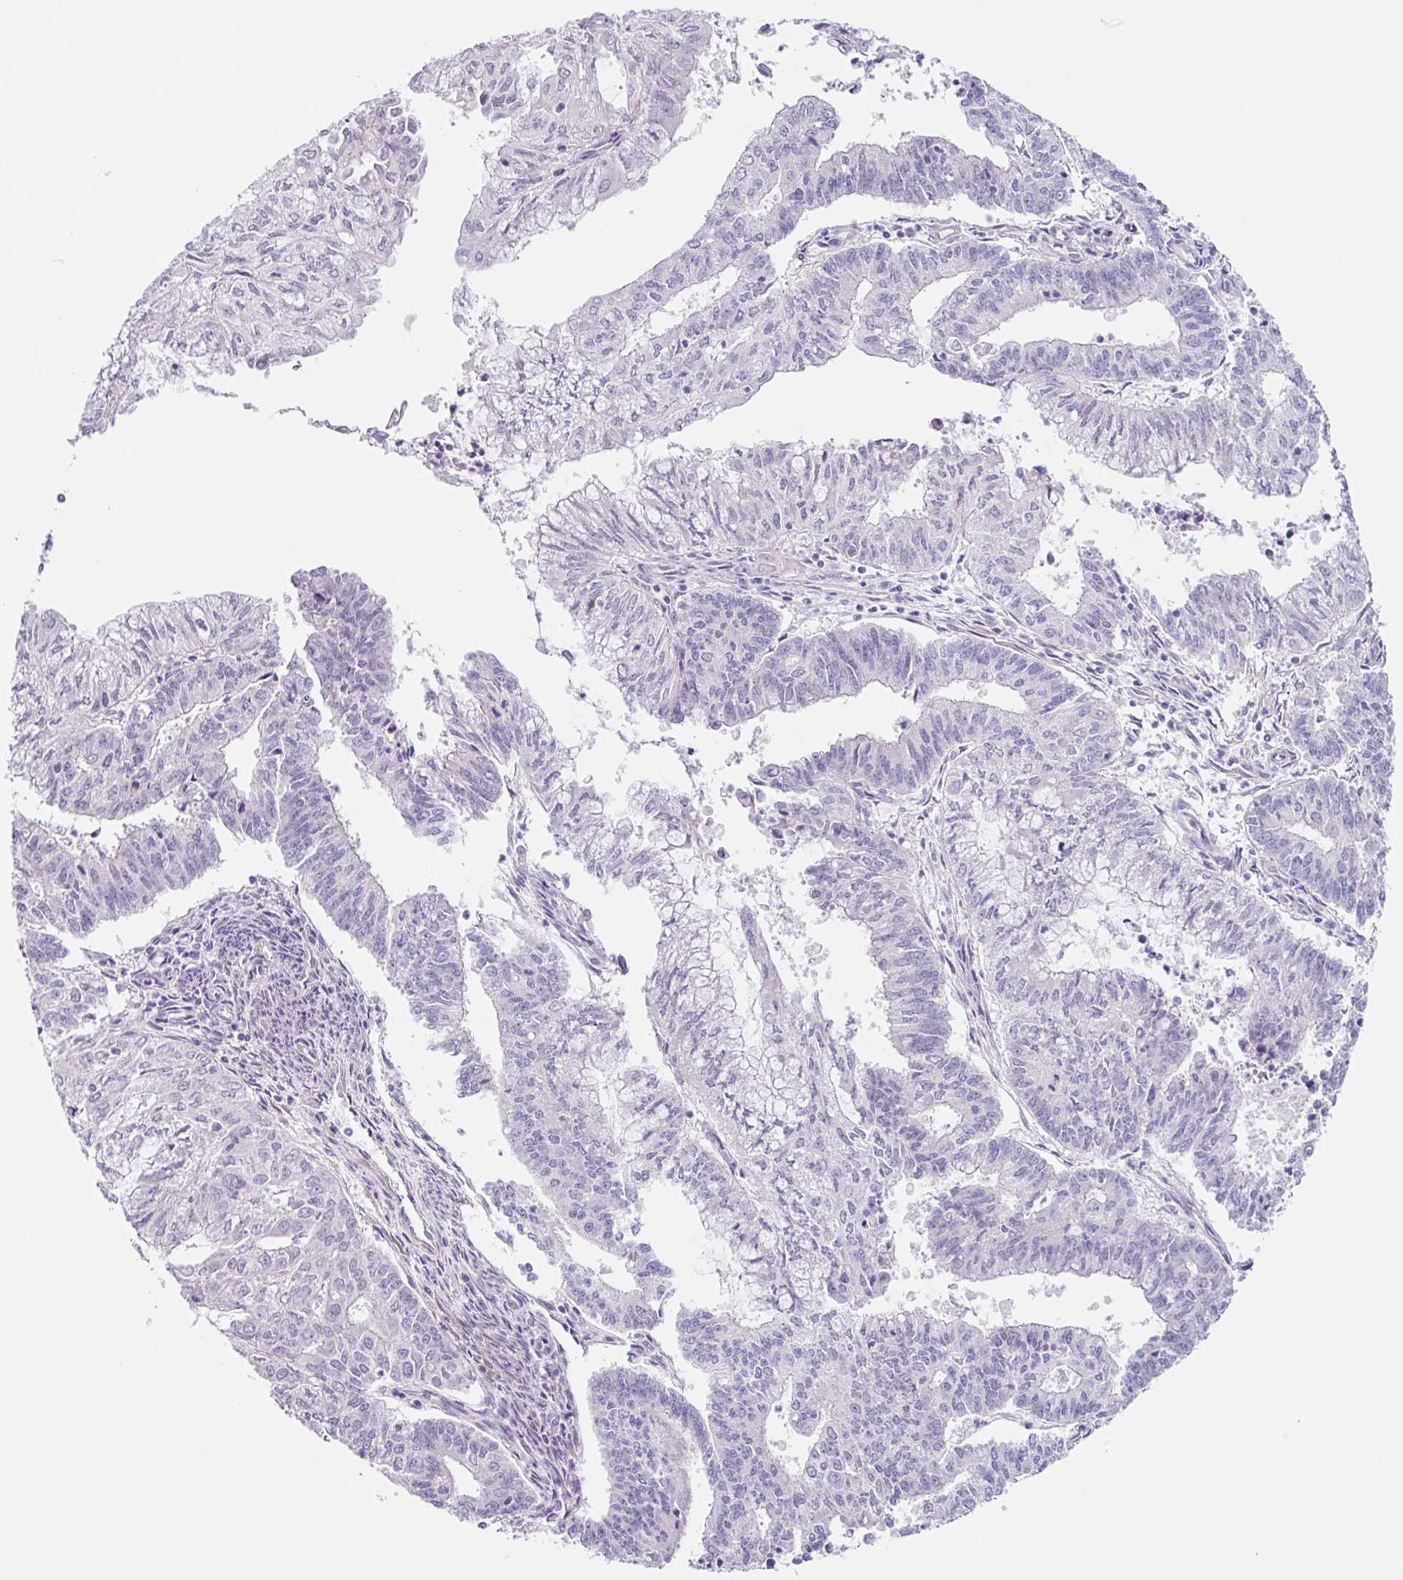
{"staining": {"intensity": "negative", "quantity": "none", "location": "none"}, "tissue": "endometrial cancer", "cell_type": "Tumor cells", "image_type": "cancer", "snomed": [{"axis": "morphology", "description": "Adenocarcinoma, NOS"}, {"axis": "topography", "description": "Endometrium"}], "caption": "Human endometrial adenocarcinoma stained for a protein using immunohistochemistry demonstrates no staining in tumor cells.", "gene": "DCAF17", "patient": {"sex": "female", "age": 61}}